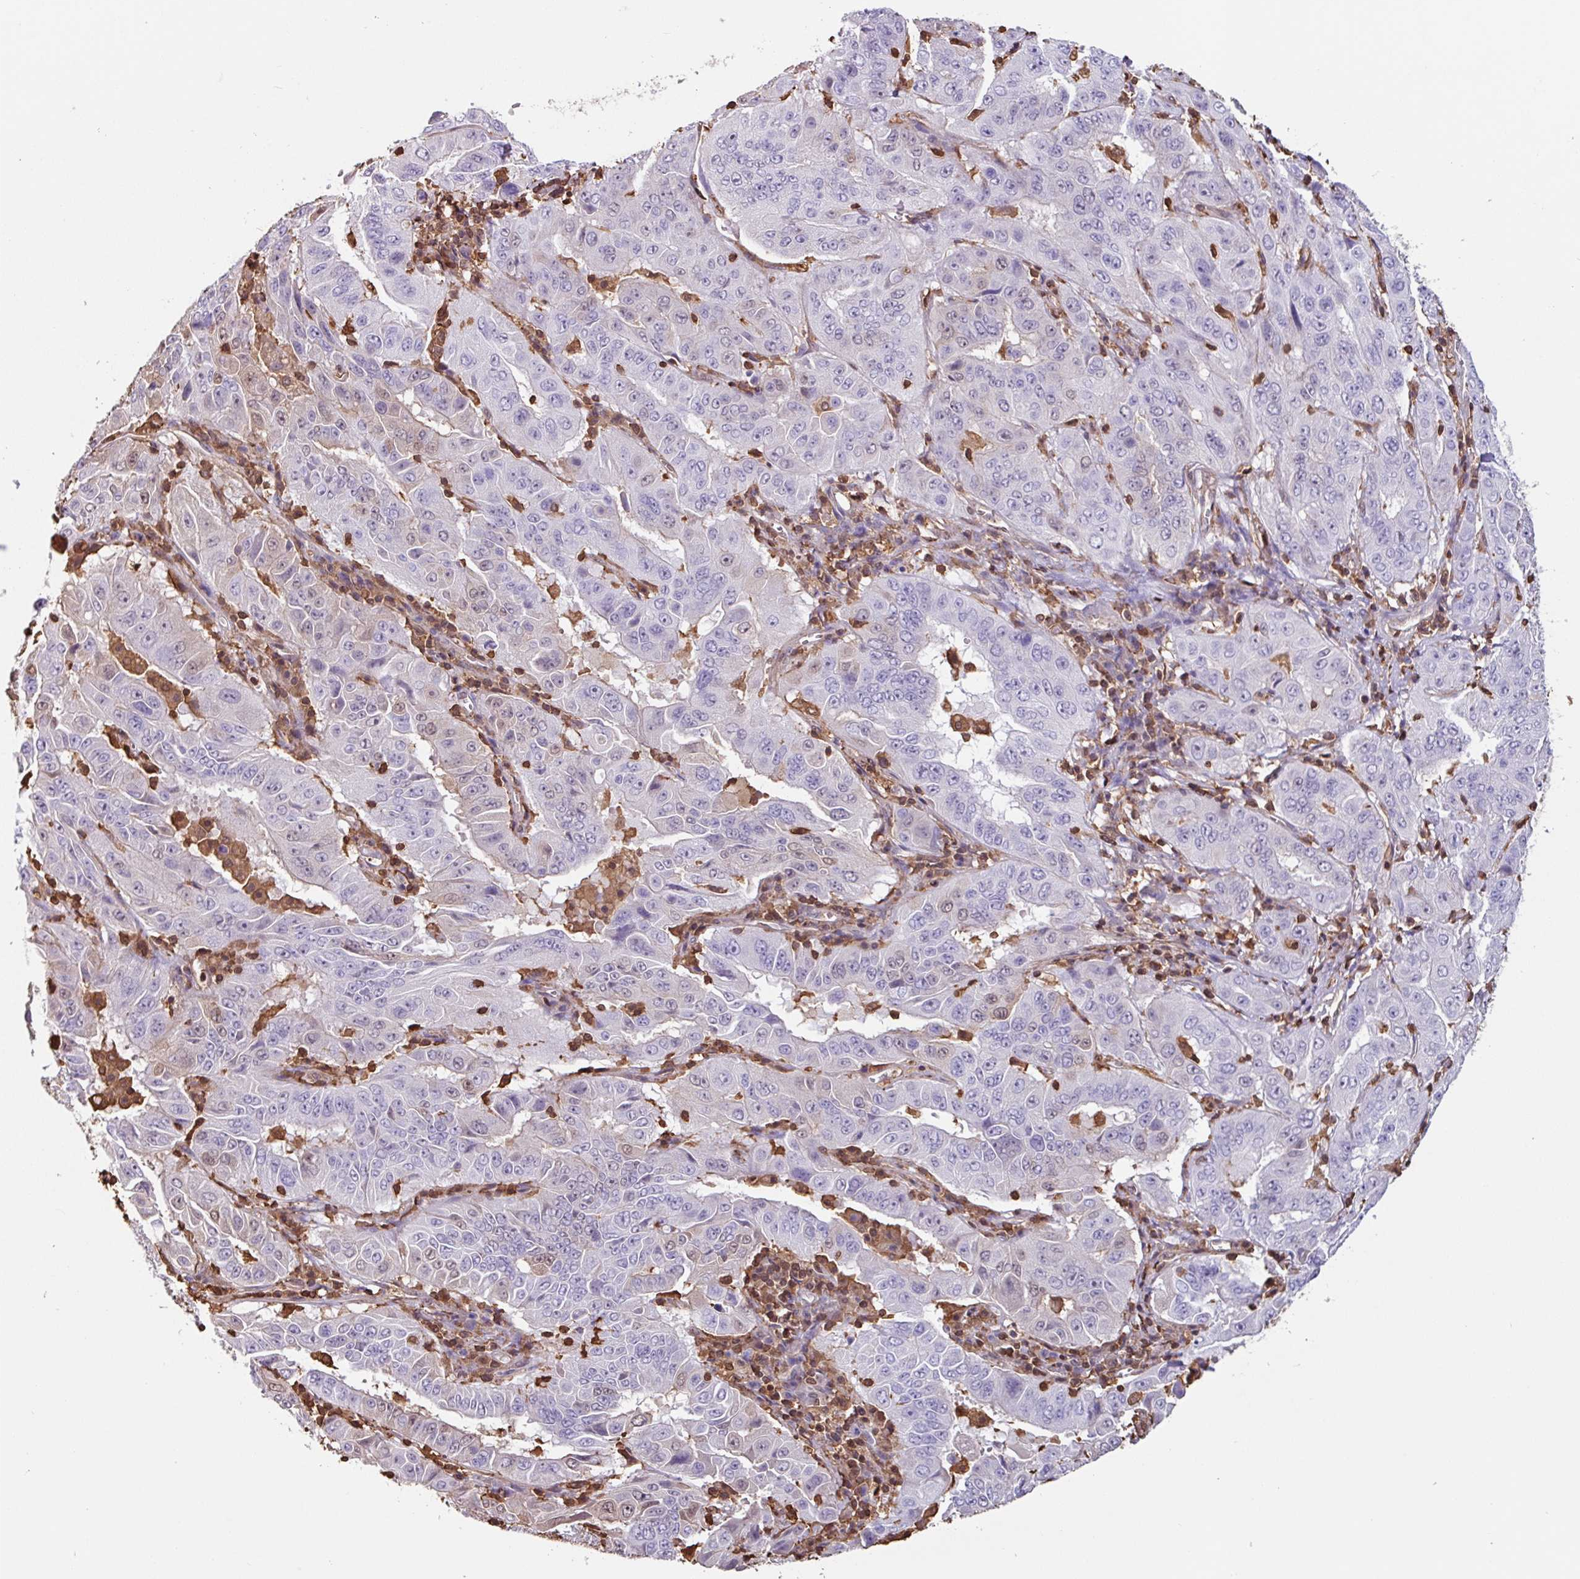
{"staining": {"intensity": "negative", "quantity": "none", "location": "none"}, "tissue": "pancreatic cancer", "cell_type": "Tumor cells", "image_type": "cancer", "snomed": [{"axis": "morphology", "description": "Adenocarcinoma, NOS"}, {"axis": "topography", "description": "Pancreas"}], "caption": "Tumor cells are negative for protein expression in human pancreatic cancer.", "gene": "ARHGDIB", "patient": {"sex": "male", "age": 63}}